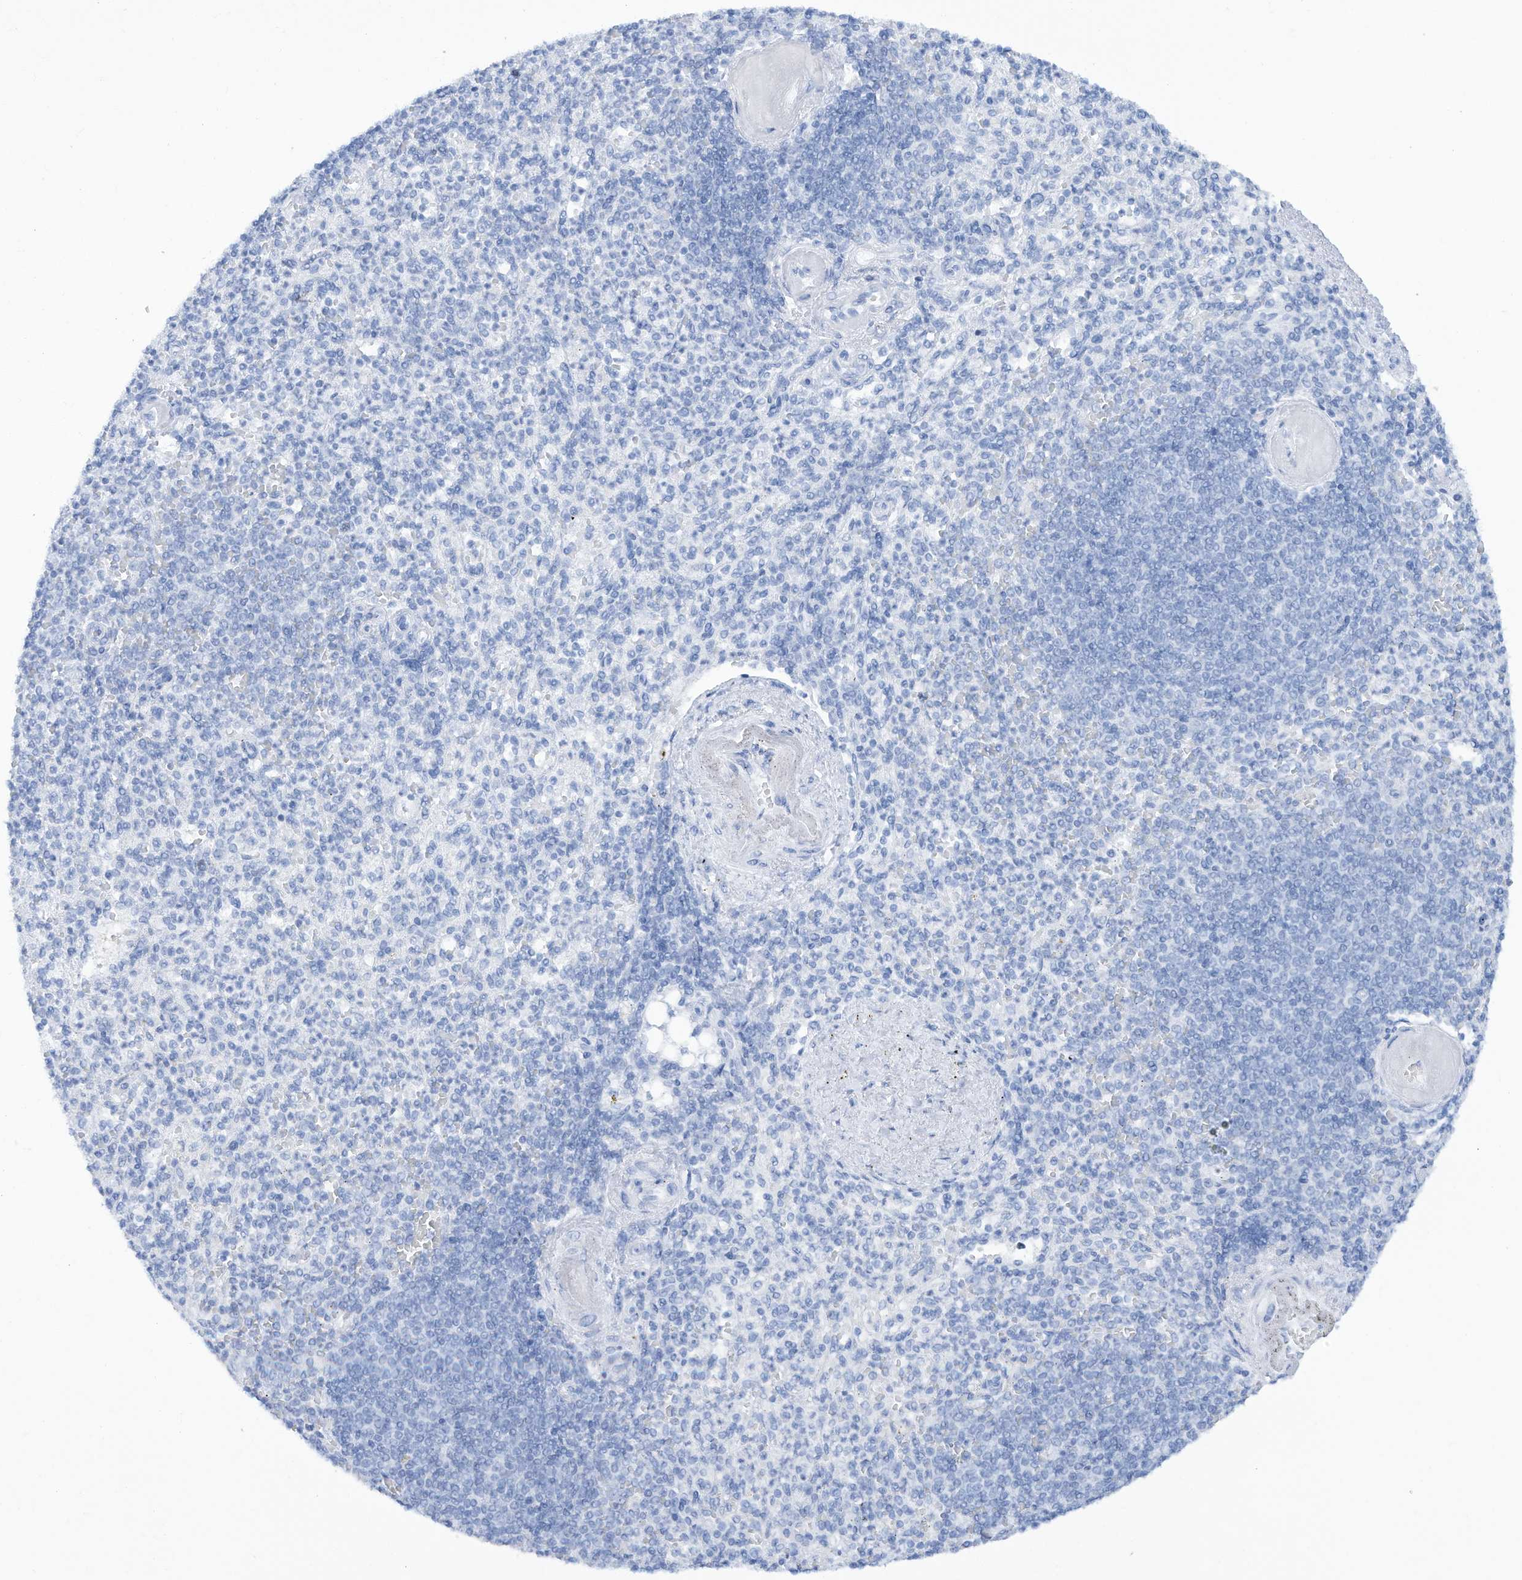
{"staining": {"intensity": "negative", "quantity": "none", "location": "none"}, "tissue": "spleen", "cell_type": "Cells in red pulp", "image_type": "normal", "snomed": [{"axis": "morphology", "description": "Normal tissue, NOS"}, {"axis": "topography", "description": "Spleen"}], "caption": "The image demonstrates no staining of cells in red pulp in normal spleen.", "gene": "HAS3", "patient": {"sex": "female", "age": 74}}